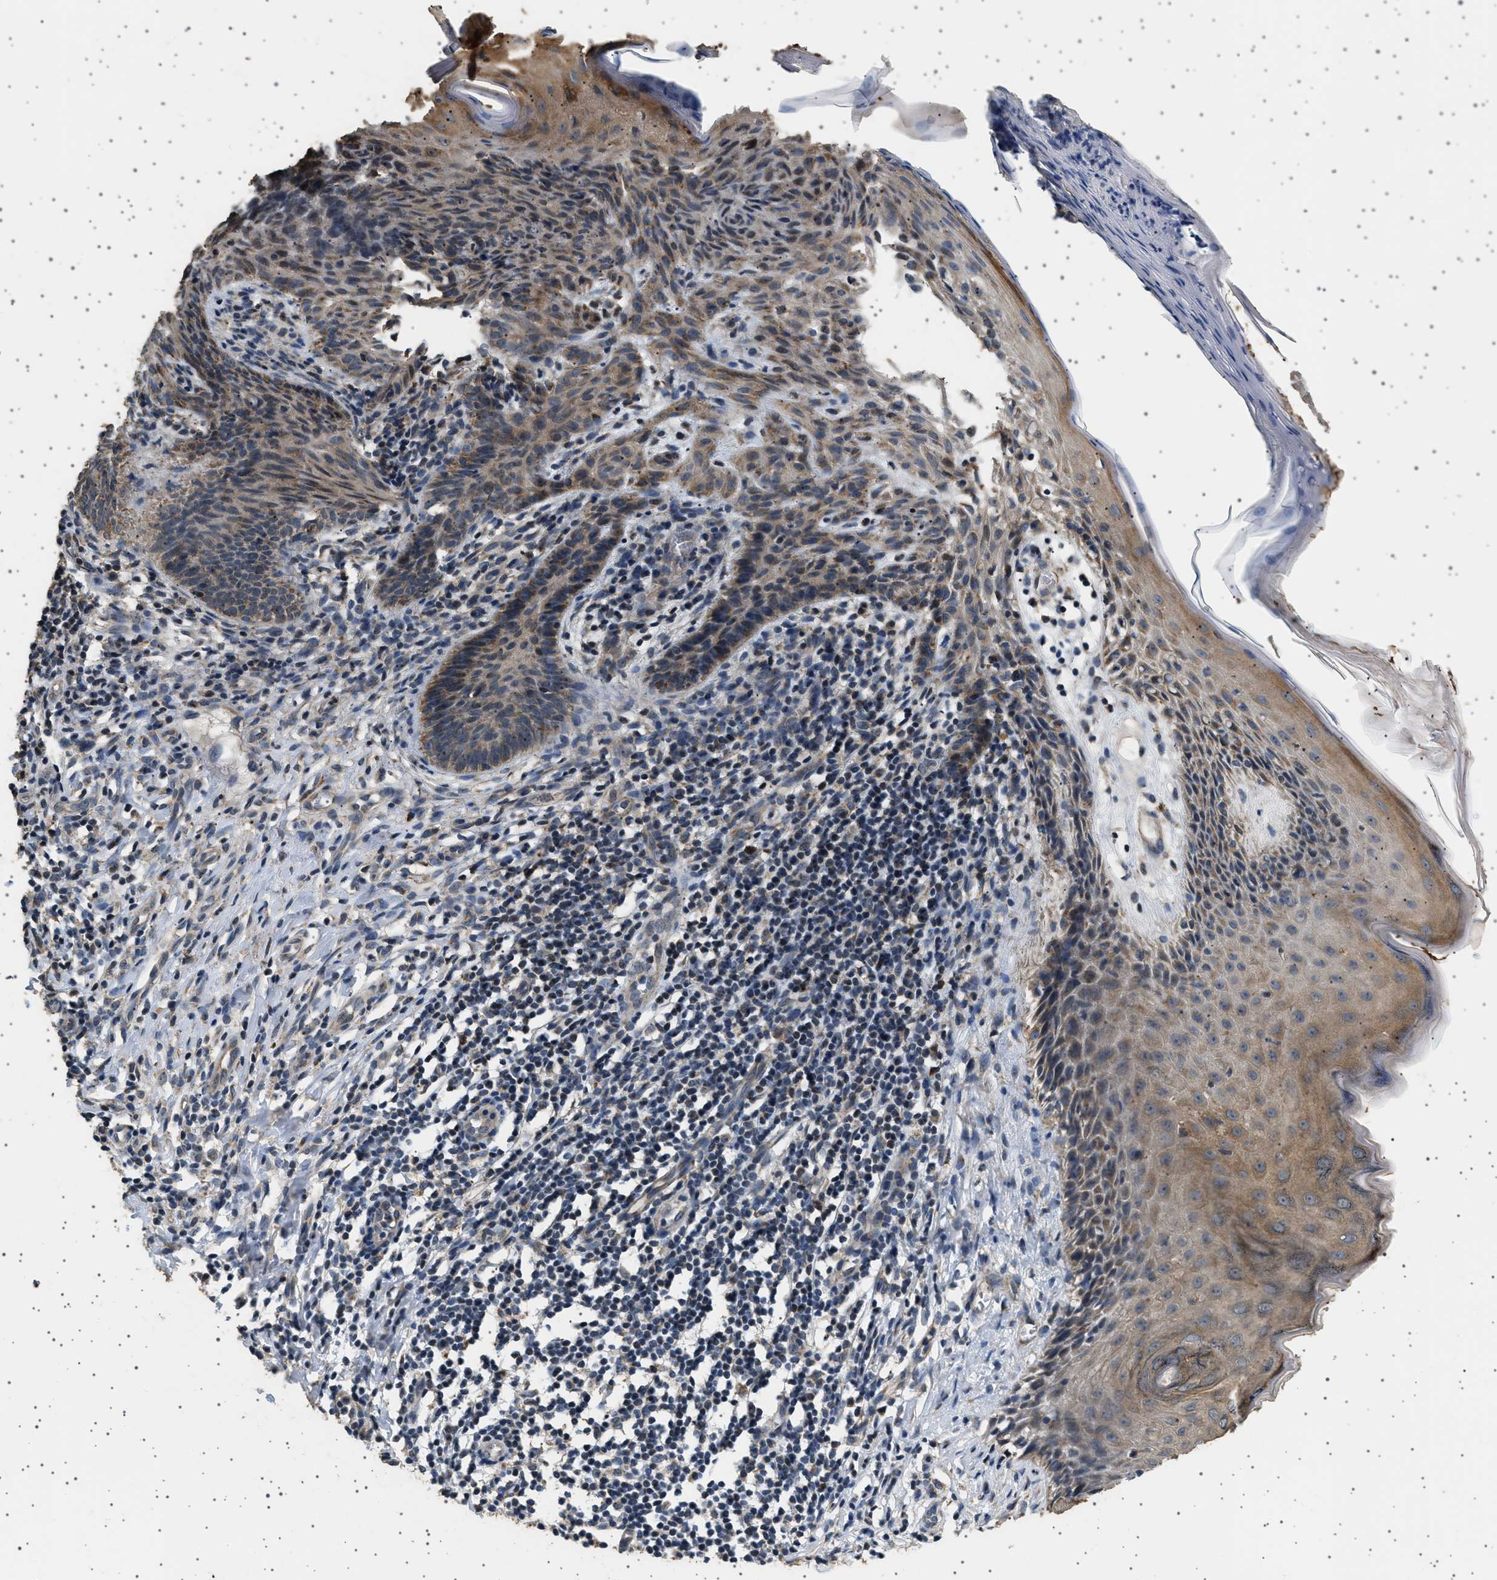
{"staining": {"intensity": "weak", "quantity": "25%-75%", "location": "cytoplasmic/membranous"}, "tissue": "skin cancer", "cell_type": "Tumor cells", "image_type": "cancer", "snomed": [{"axis": "morphology", "description": "Basal cell carcinoma"}, {"axis": "topography", "description": "Skin"}], "caption": "High-power microscopy captured an immunohistochemistry histopathology image of skin basal cell carcinoma, revealing weak cytoplasmic/membranous staining in approximately 25%-75% of tumor cells.", "gene": "KCNA4", "patient": {"sex": "male", "age": 60}}